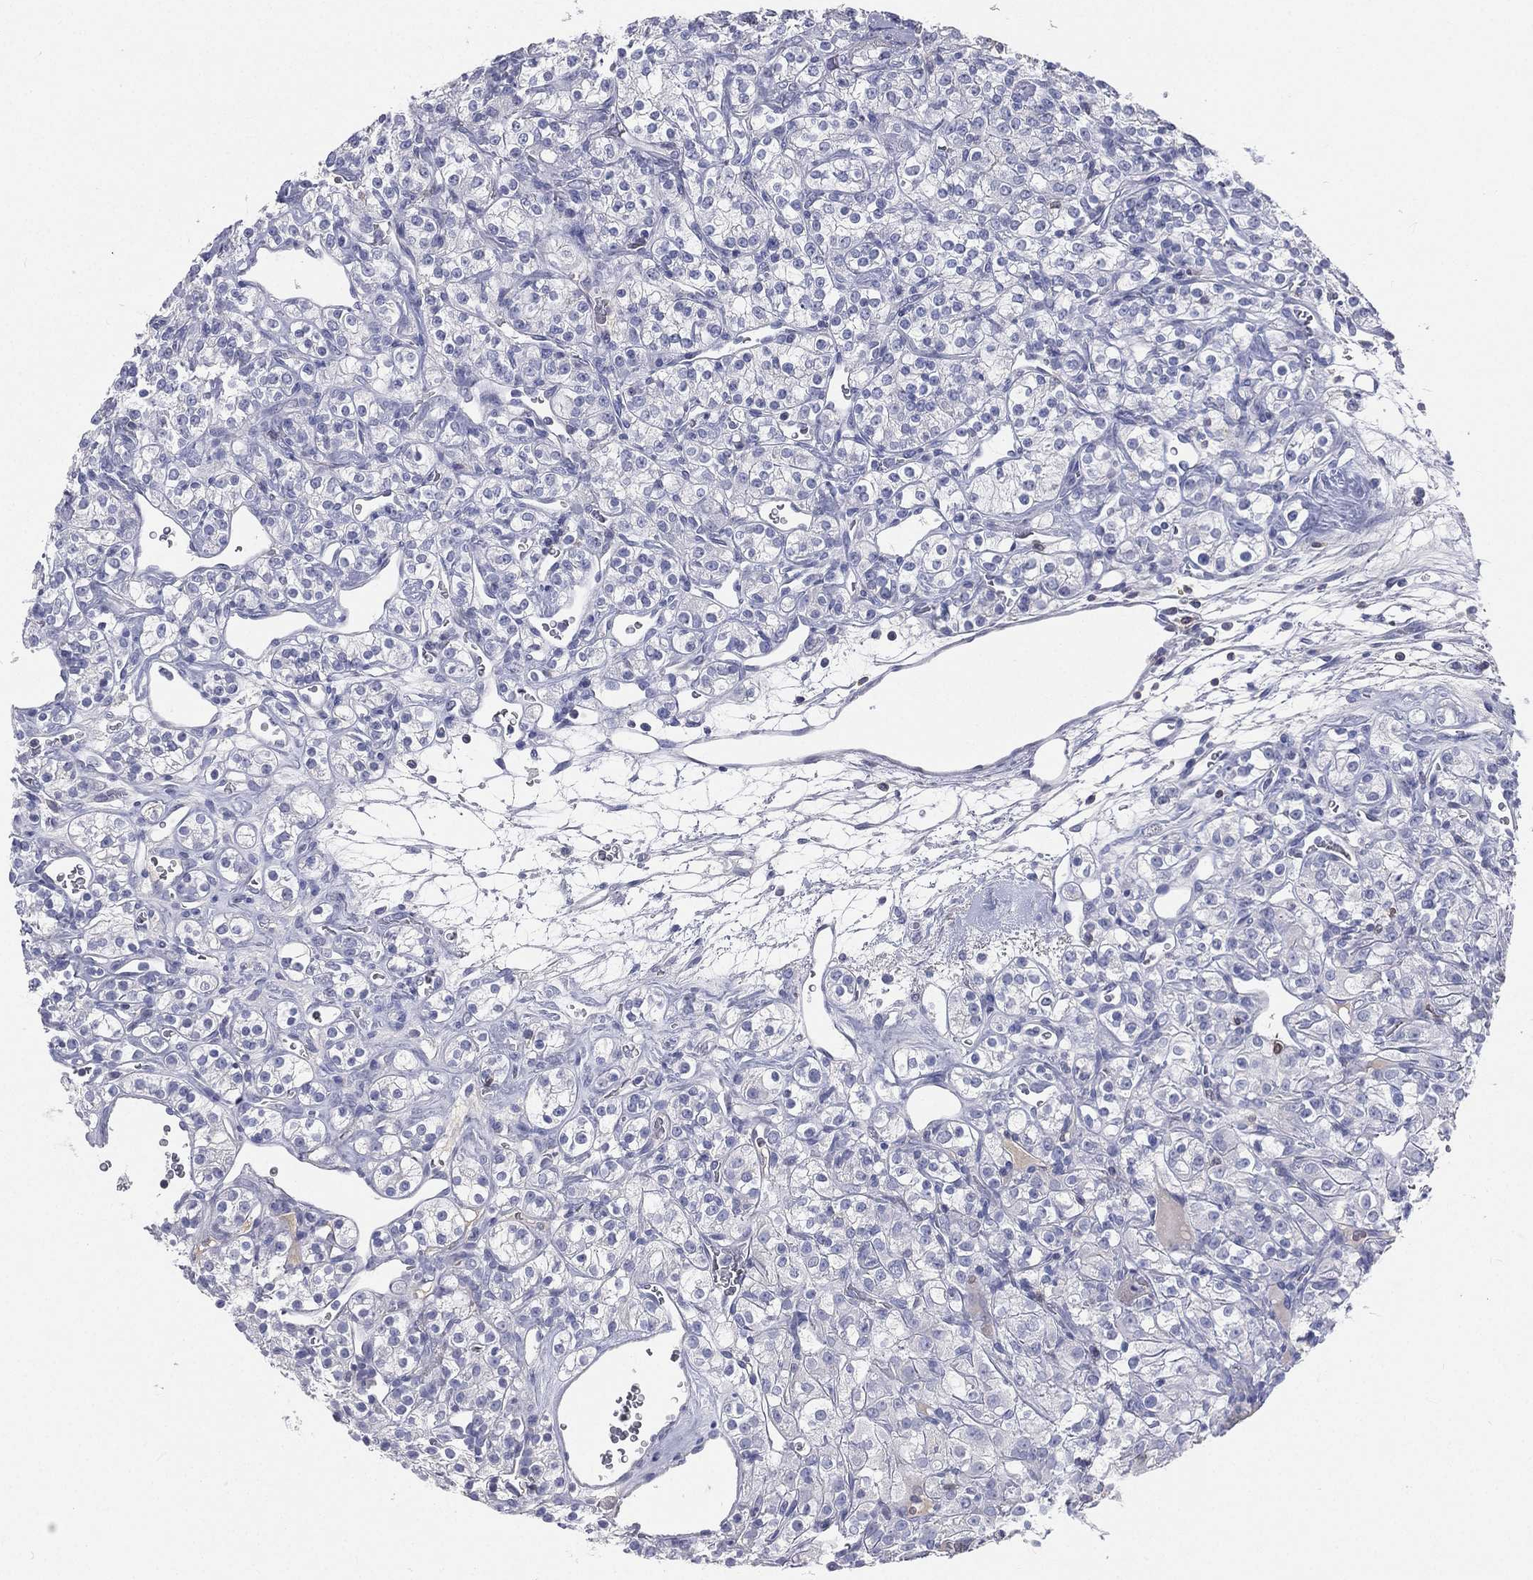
{"staining": {"intensity": "negative", "quantity": "none", "location": "none"}, "tissue": "renal cancer", "cell_type": "Tumor cells", "image_type": "cancer", "snomed": [{"axis": "morphology", "description": "Adenocarcinoma, NOS"}, {"axis": "topography", "description": "Kidney"}], "caption": "A high-resolution micrograph shows immunohistochemistry staining of renal adenocarcinoma, which reveals no significant staining in tumor cells.", "gene": "CD3D", "patient": {"sex": "male", "age": 77}}